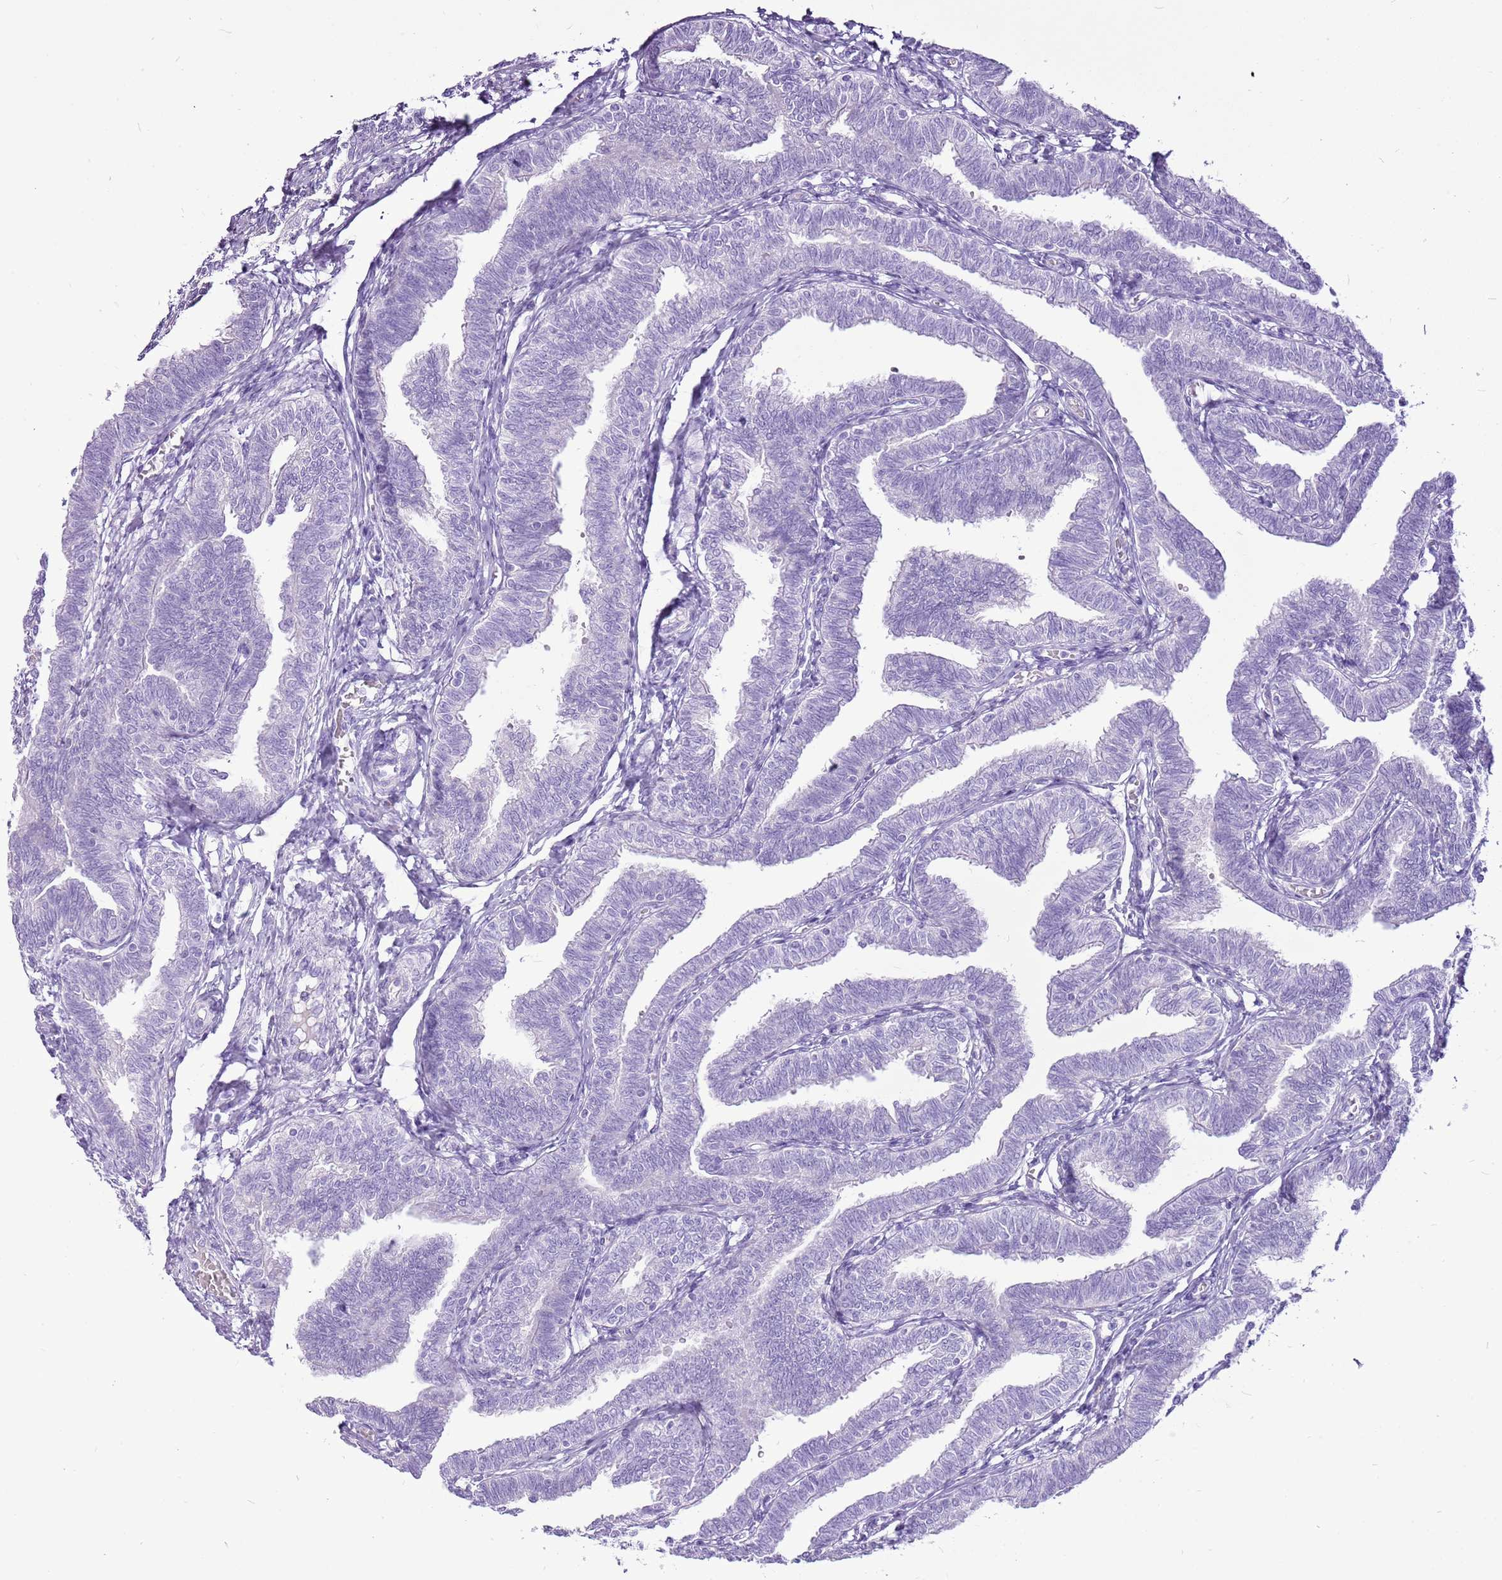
{"staining": {"intensity": "negative", "quantity": "none", "location": "none"}, "tissue": "fallopian tube", "cell_type": "Glandular cells", "image_type": "normal", "snomed": [{"axis": "morphology", "description": "Normal tissue, NOS"}, {"axis": "topography", "description": "Fallopian tube"}, {"axis": "topography", "description": "Ovary"}], "caption": "Immunohistochemistry (IHC) of benign fallopian tube reveals no positivity in glandular cells. The staining is performed using DAB (3,3'-diaminobenzidine) brown chromogen with nuclei counter-stained in using hematoxylin.", "gene": "CNFN", "patient": {"sex": "female", "age": 23}}